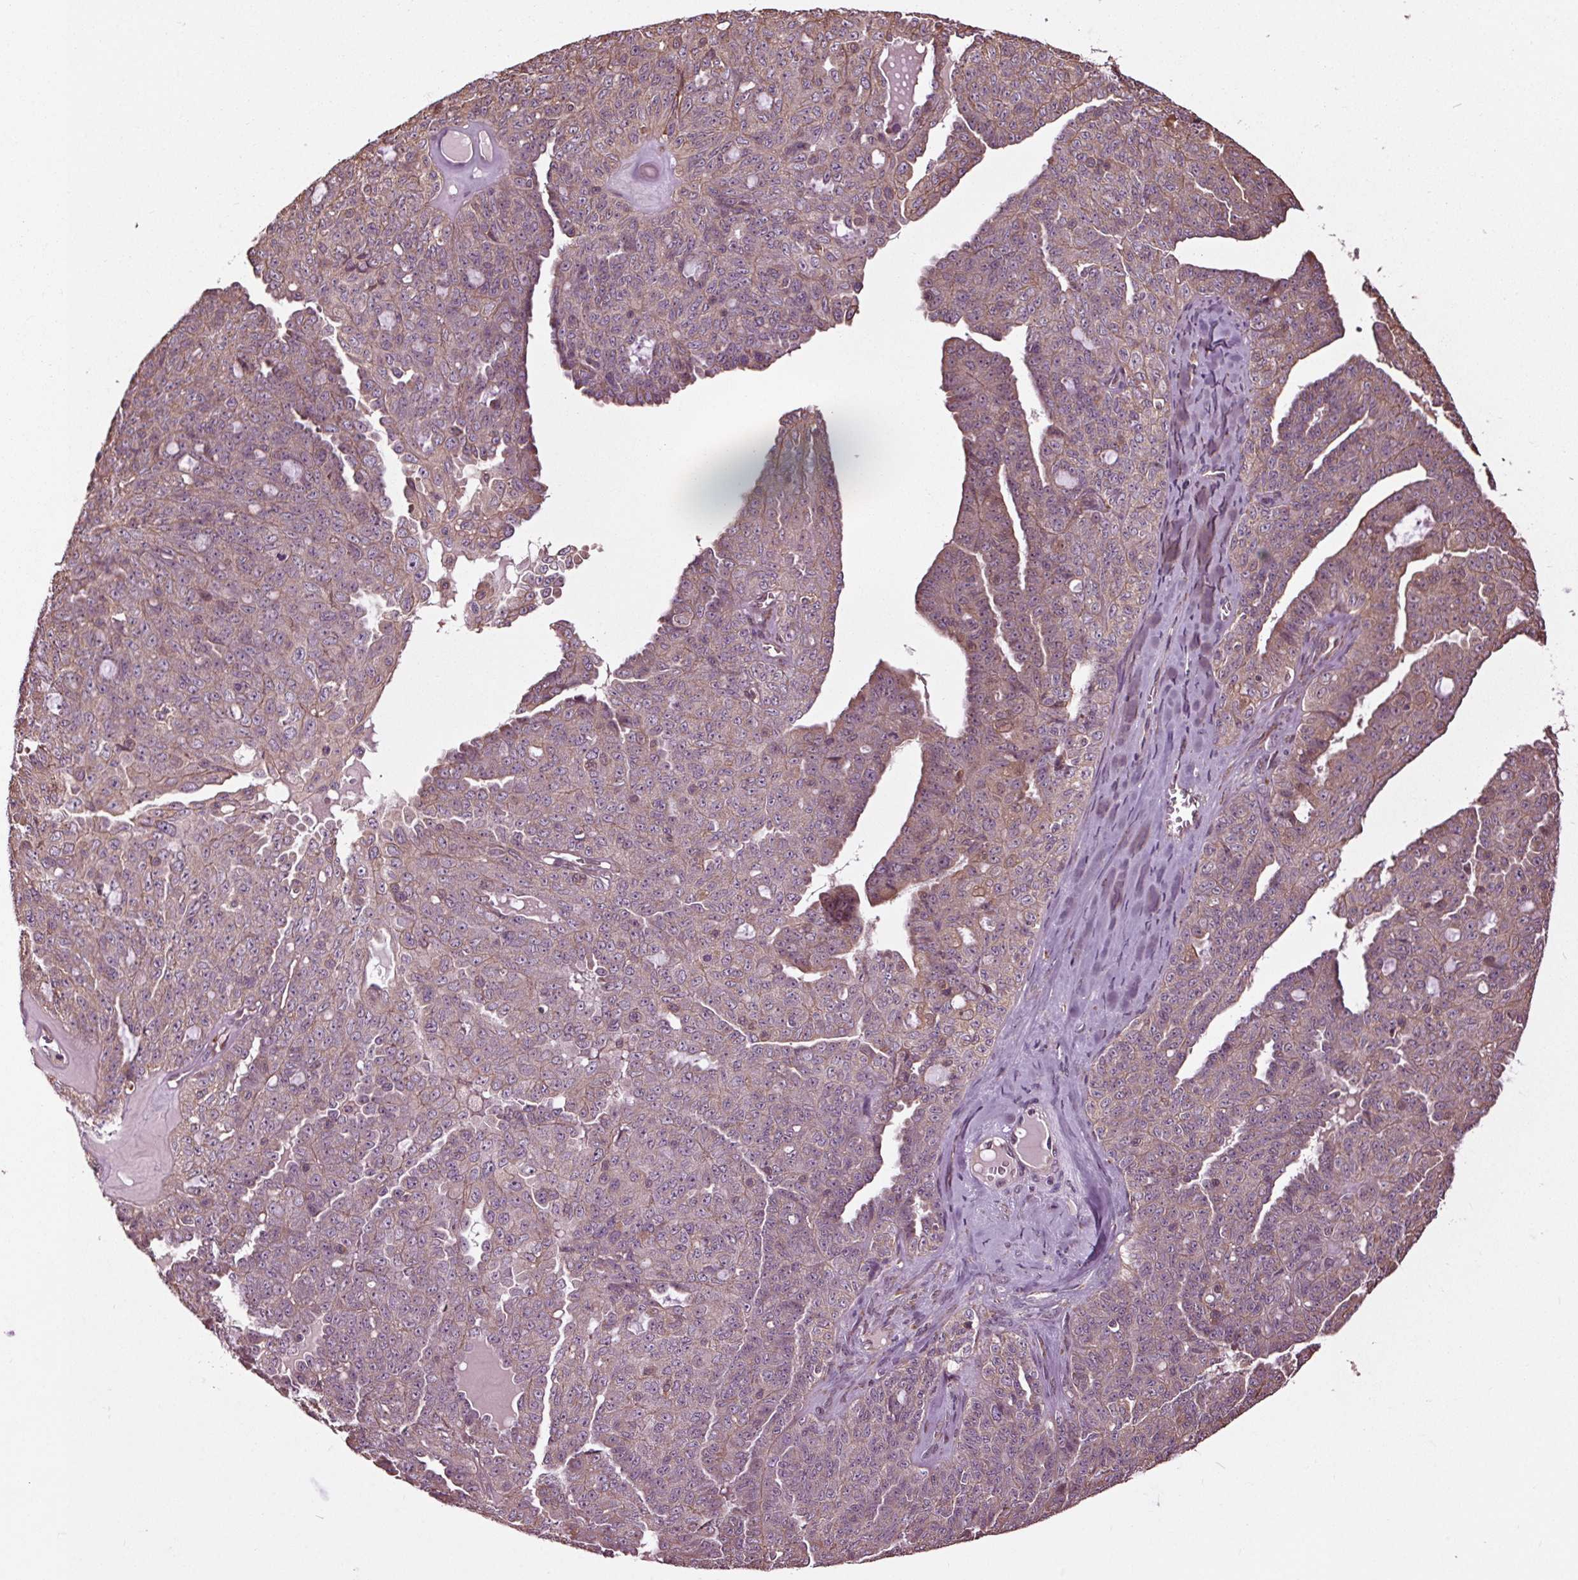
{"staining": {"intensity": "weak", "quantity": "<25%", "location": "cytoplasmic/membranous"}, "tissue": "ovarian cancer", "cell_type": "Tumor cells", "image_type": "cancer", "snomed": [{"axis": "morphology", "description": "Cystadenocarcinoma, serous, NOS"}, {"axis": "topography", "description": "Ovary"}], "caption": "Immunohistochemistry (IHC) of human ovarian serous cystadenocarcinoma displays no expression in tumor cells.", "gene": "RNPEP", "patient": {"sex": "female", "age": 71}}